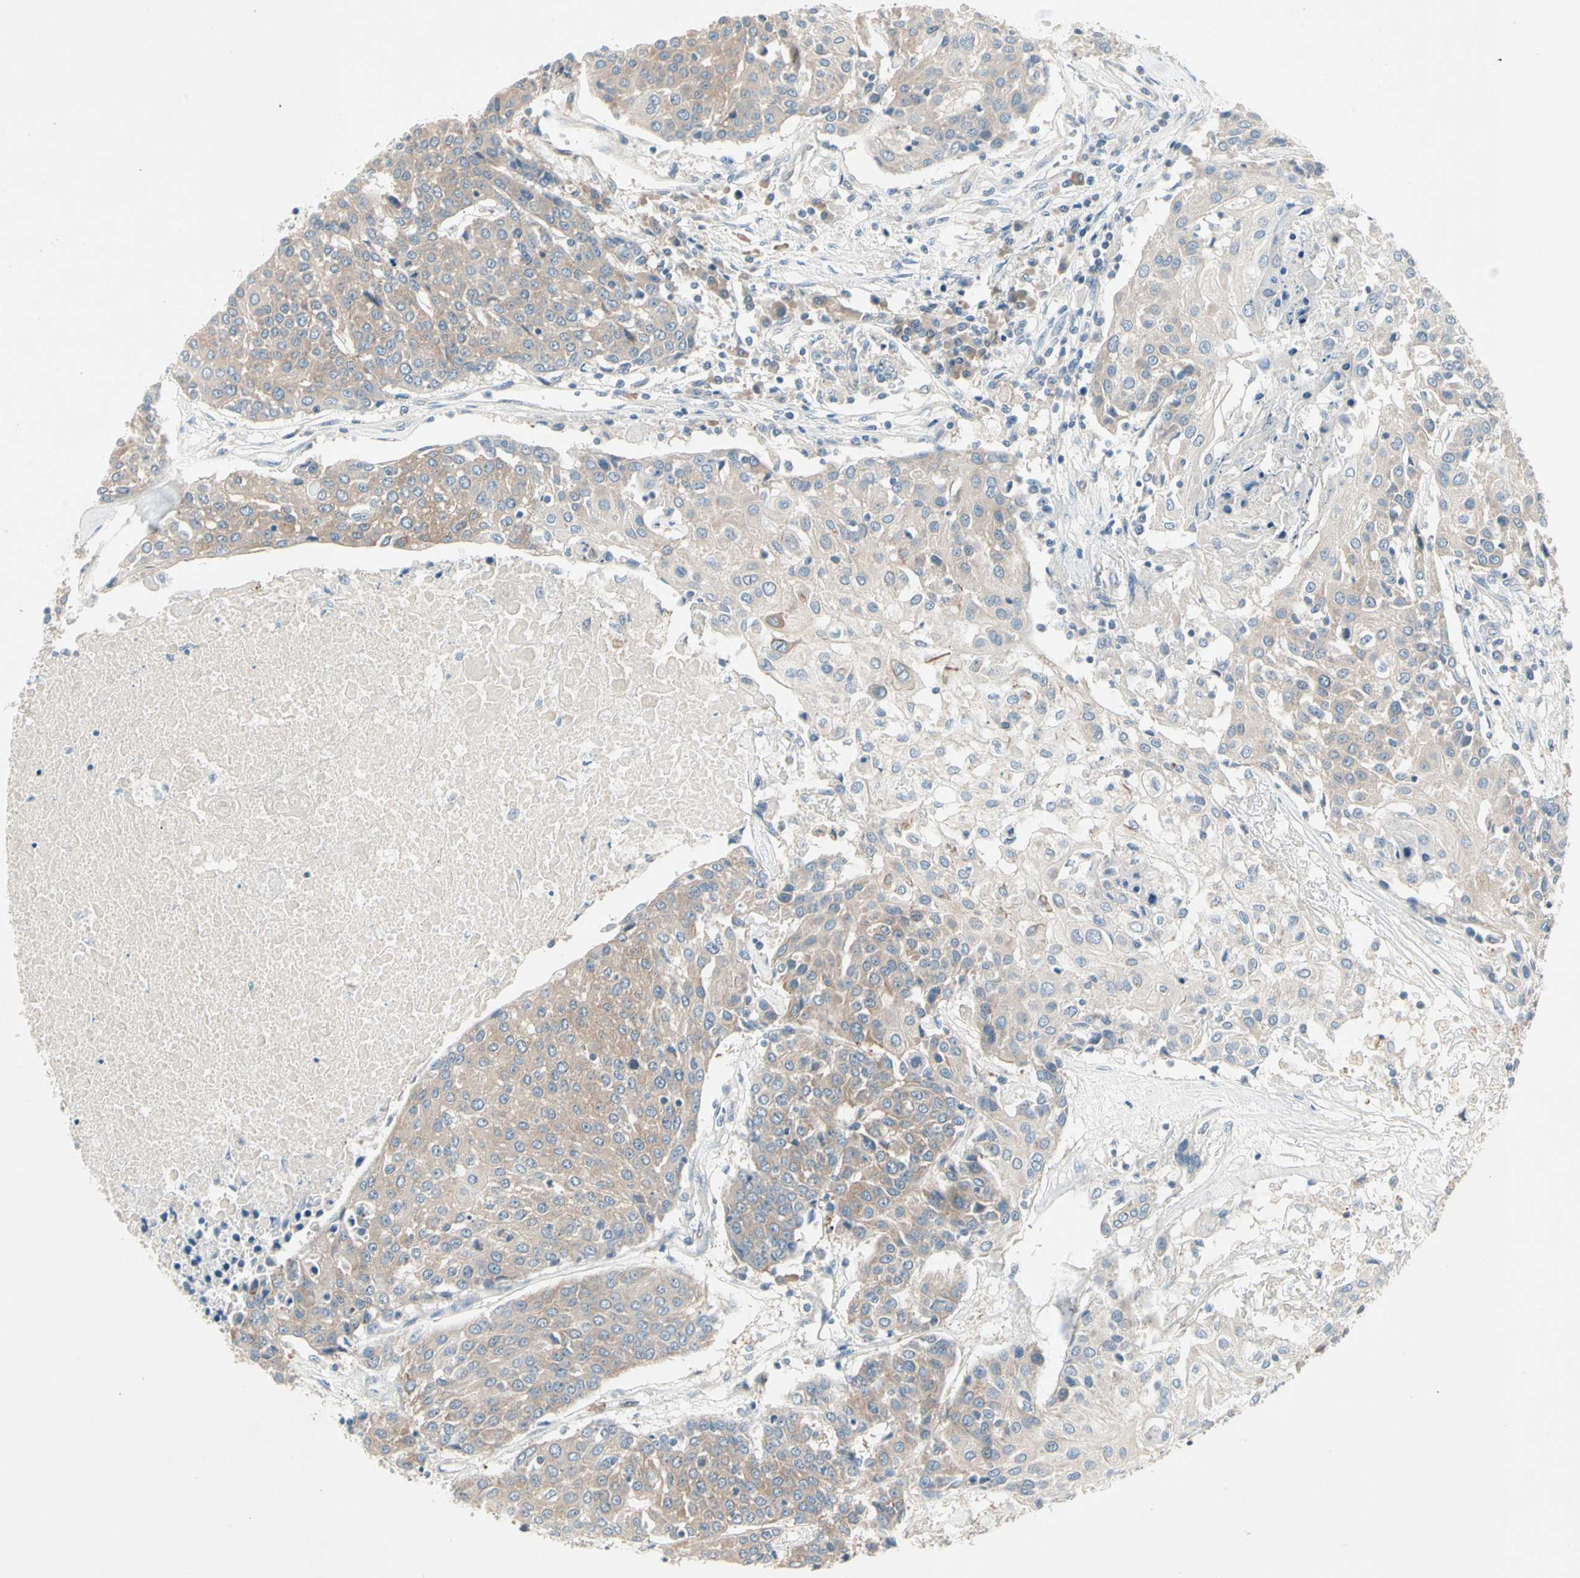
{"staining": {"intensity": "moderate", "quantity": ">75%", "location": "cytoplasmic/membranous"}, "tissue": "urothelial cancer", "cell_type": "Tumor cells", "image_type": "cancer", "snomed": [{"axis": "morphology", "description": "Urothelial carcinoma, High grade"}, {"axis": "topography", "description": "Urinary bladder"}], "caption": "The photomicrograph displays a brown stain indicating the presence of a protein in the cytoplasmic/membranous of tumor cells in urothelial carcinoma (high-grade).", "gene": "IL1R1", "patient": {"sex": "female", "age": 85}}